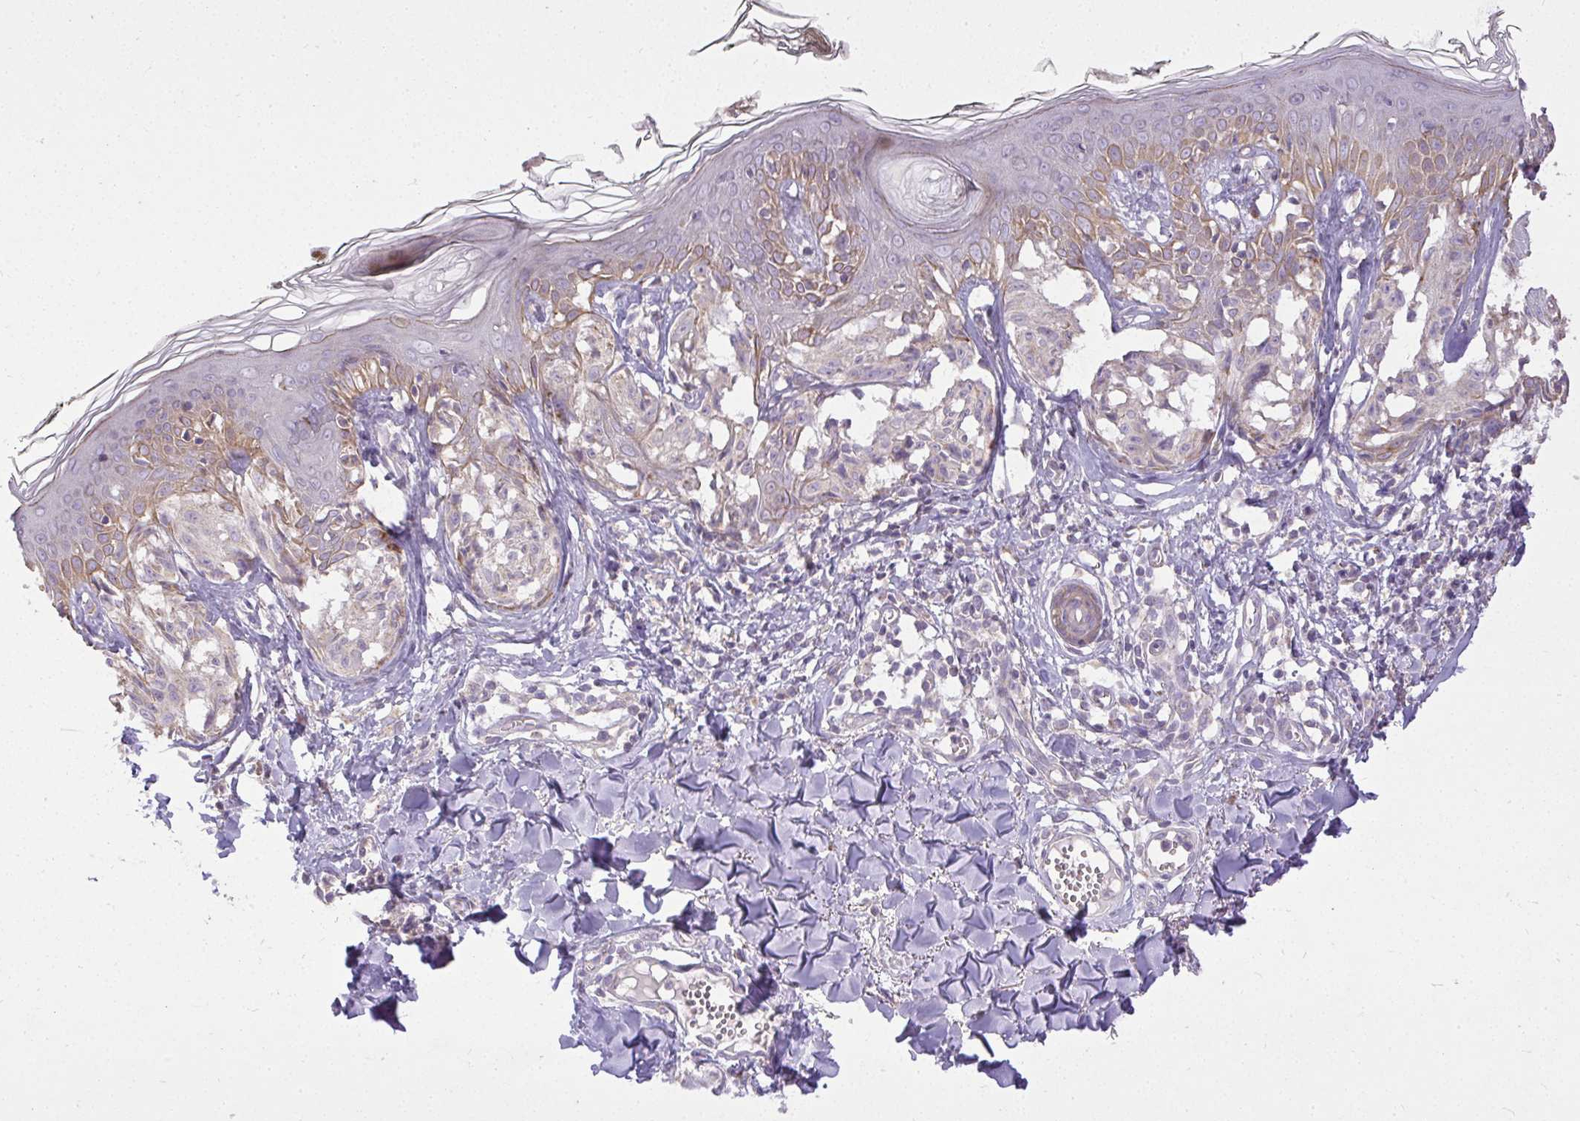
{"staining": {"intensity": "negative", "quantity": "none", "location": "none"}, "tissue": "melanoma", "cell_type": "Tumor cells", "image_type": "cancer", "snomed": [{"axis": "morphology", "description": "Malignant melanoma, NOS"}, {"axis": "topography", "description": "Skin"}], "caption": "Immunohistochemical staining of human melanoma reveals no significant positivity in tumor cells. (DAB (3,3'-diaminobenzidine) immunohistochemistry with hematoxylin counter stain).", "gene": "STRIP1", "patient": {"sex": "female", "age": 43}}